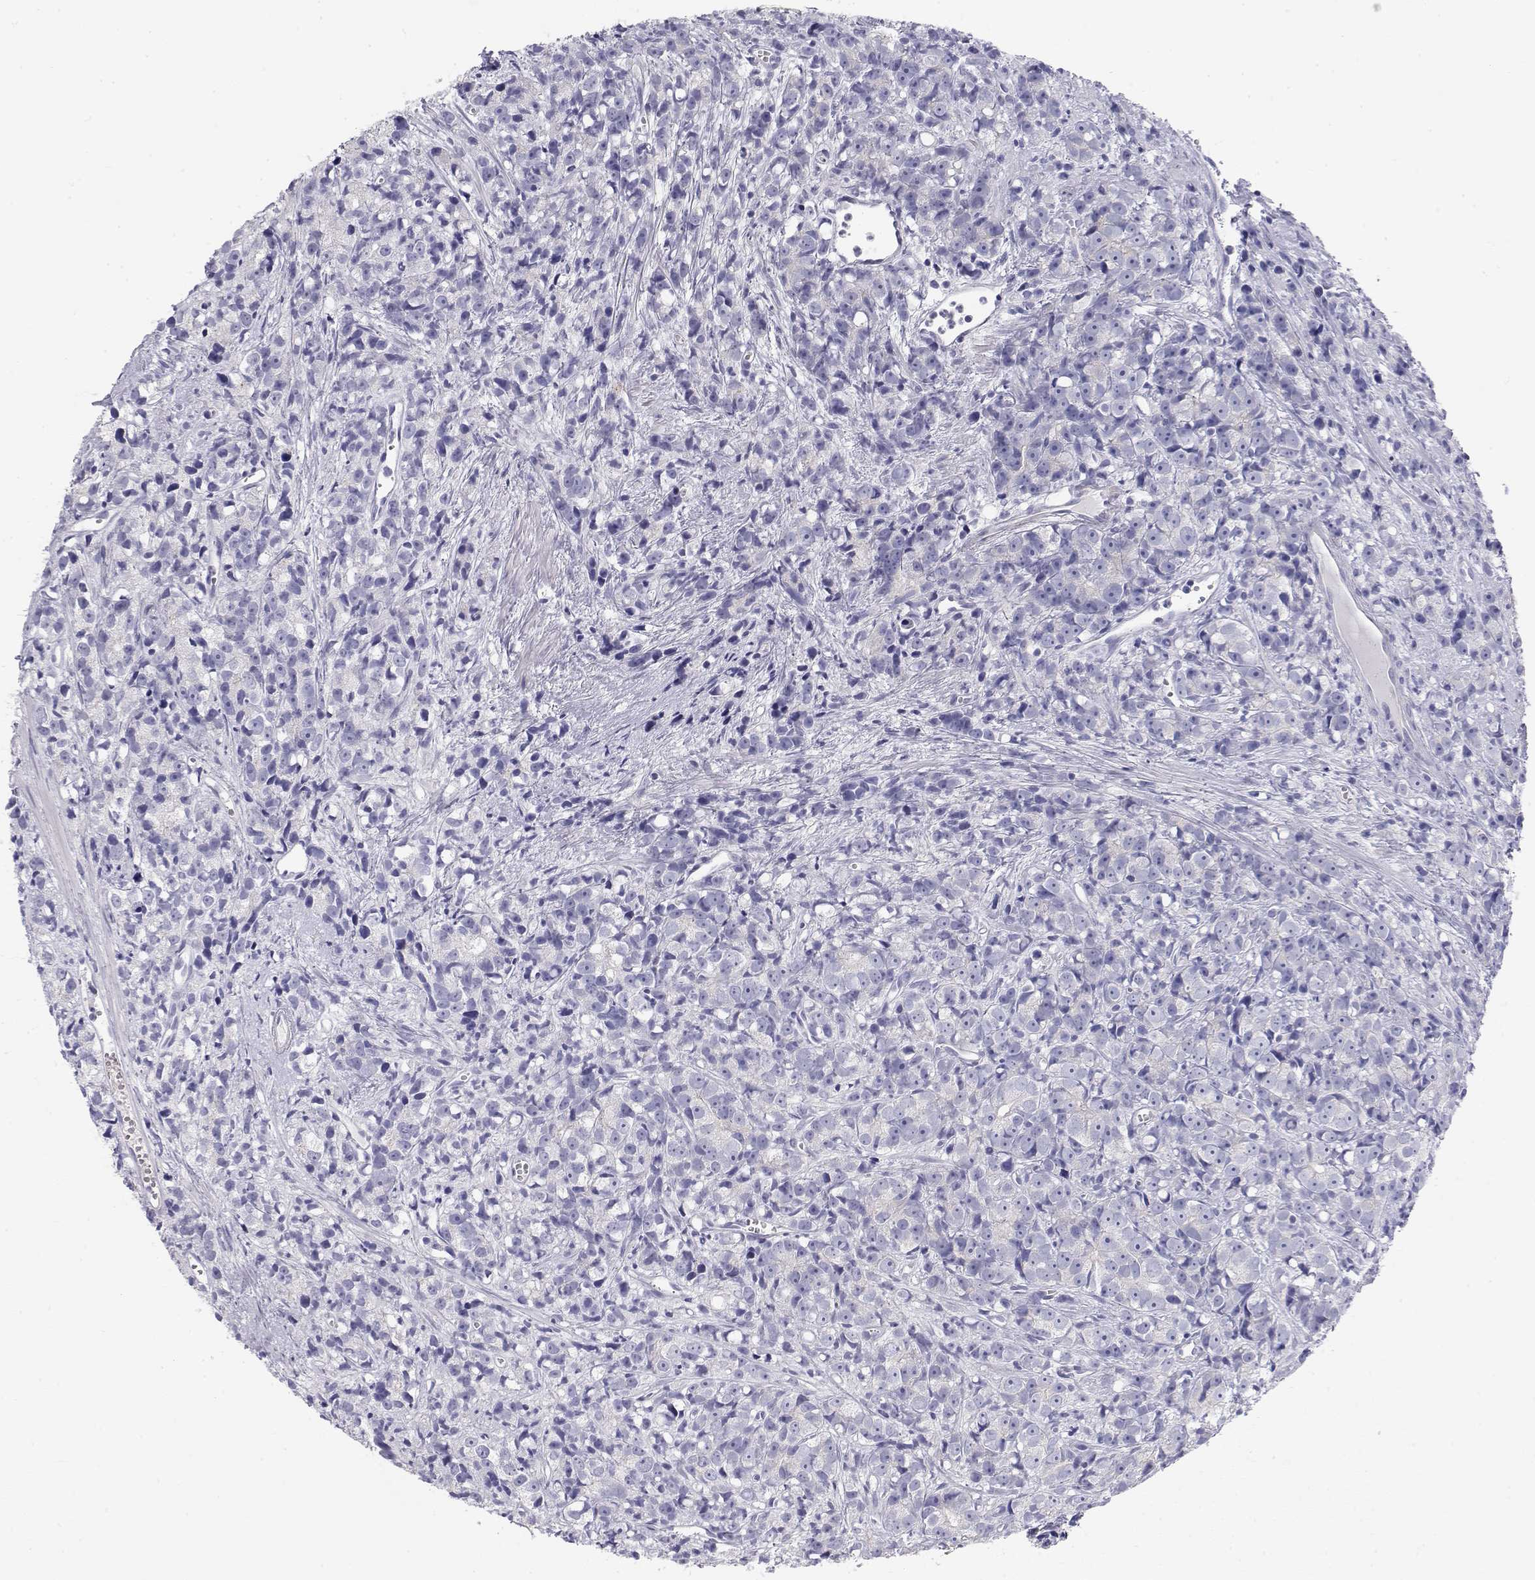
{"staining": {"intensity": "negative", "quantity": "none", "location": "none"}, "tissue": "prostate cancer", "cell_type": "Tumor cells", "image_type": "cancer", "snomed": [{"axis": "morphology", "description": "Adenocarcinoma, High grade"}, {"axis": "topography", "description": "Prostate"}], "caption": "IHC image of neoplastic tissue: adenocarcinoma (high-grade) (prostate) stained with DAB (3,3'-diaminobenzidine) exhibits no significant protein positivity in tumor cells.", "gene": "MISP", "patient": {"sex": "male", "age": 77}}